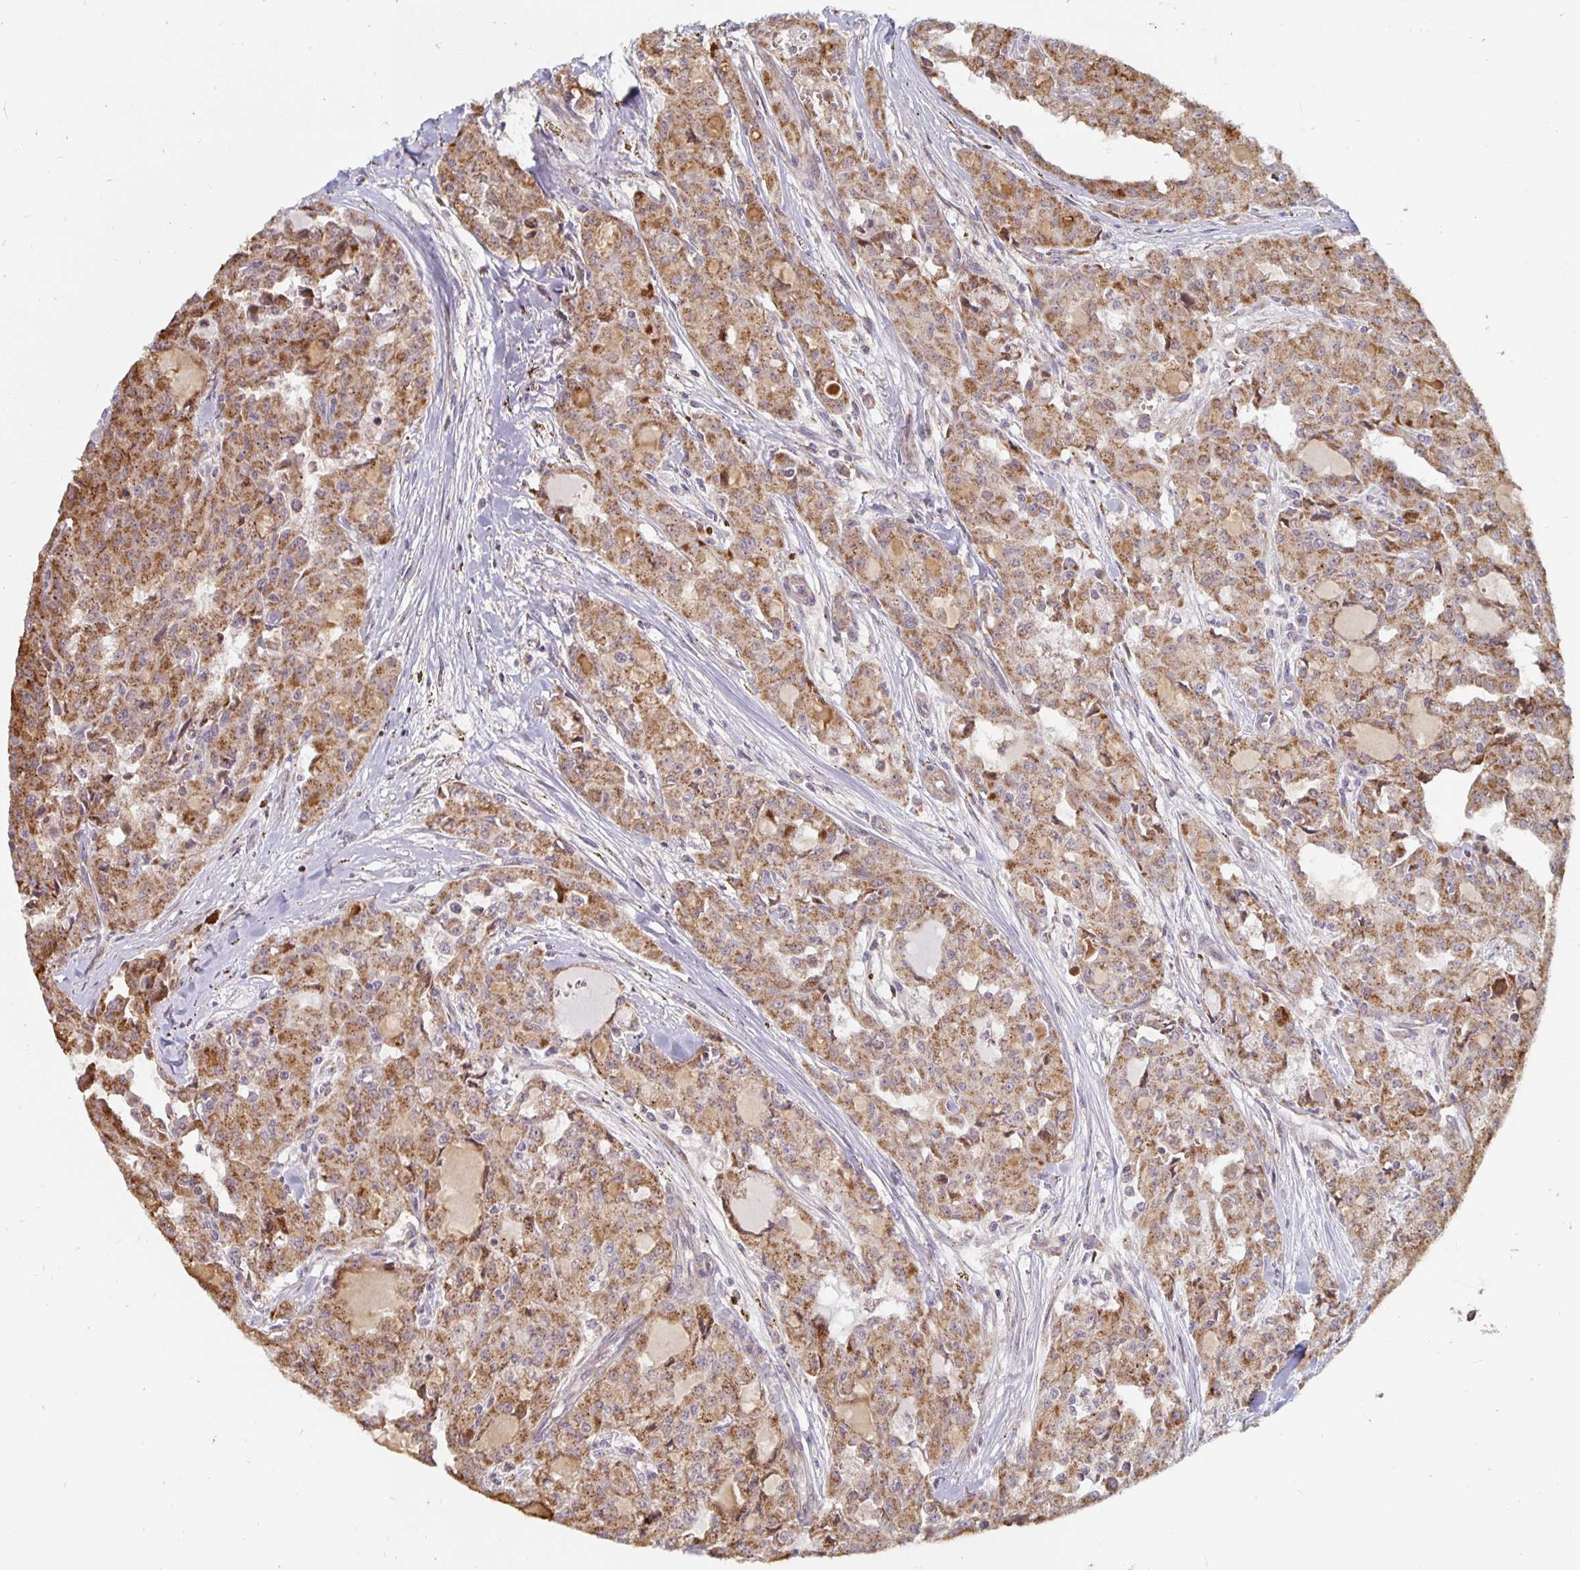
{"staining": {"intensity": "moderate", "quantity": ">75%", "location": "cytoplasmic/membranous"}, "tissue": "head and neck cancer", "cell_type": "Tumor cells", "image_type": "cancer", "snomed": [{"axis": "morphology", "description": "Adenocarcinoma, NOS"}, {"axis": "topography", "description": "Head-Neck"}], "caption": "Head and neck cancer (adenocarcinoma) stained with a brown dye exhibits moderate cytoplasmic/membranous positive expression in approximately >75% of tumor cells.", "gene": "MRPL28", "patient": {"sex": "male", "age": 64}}